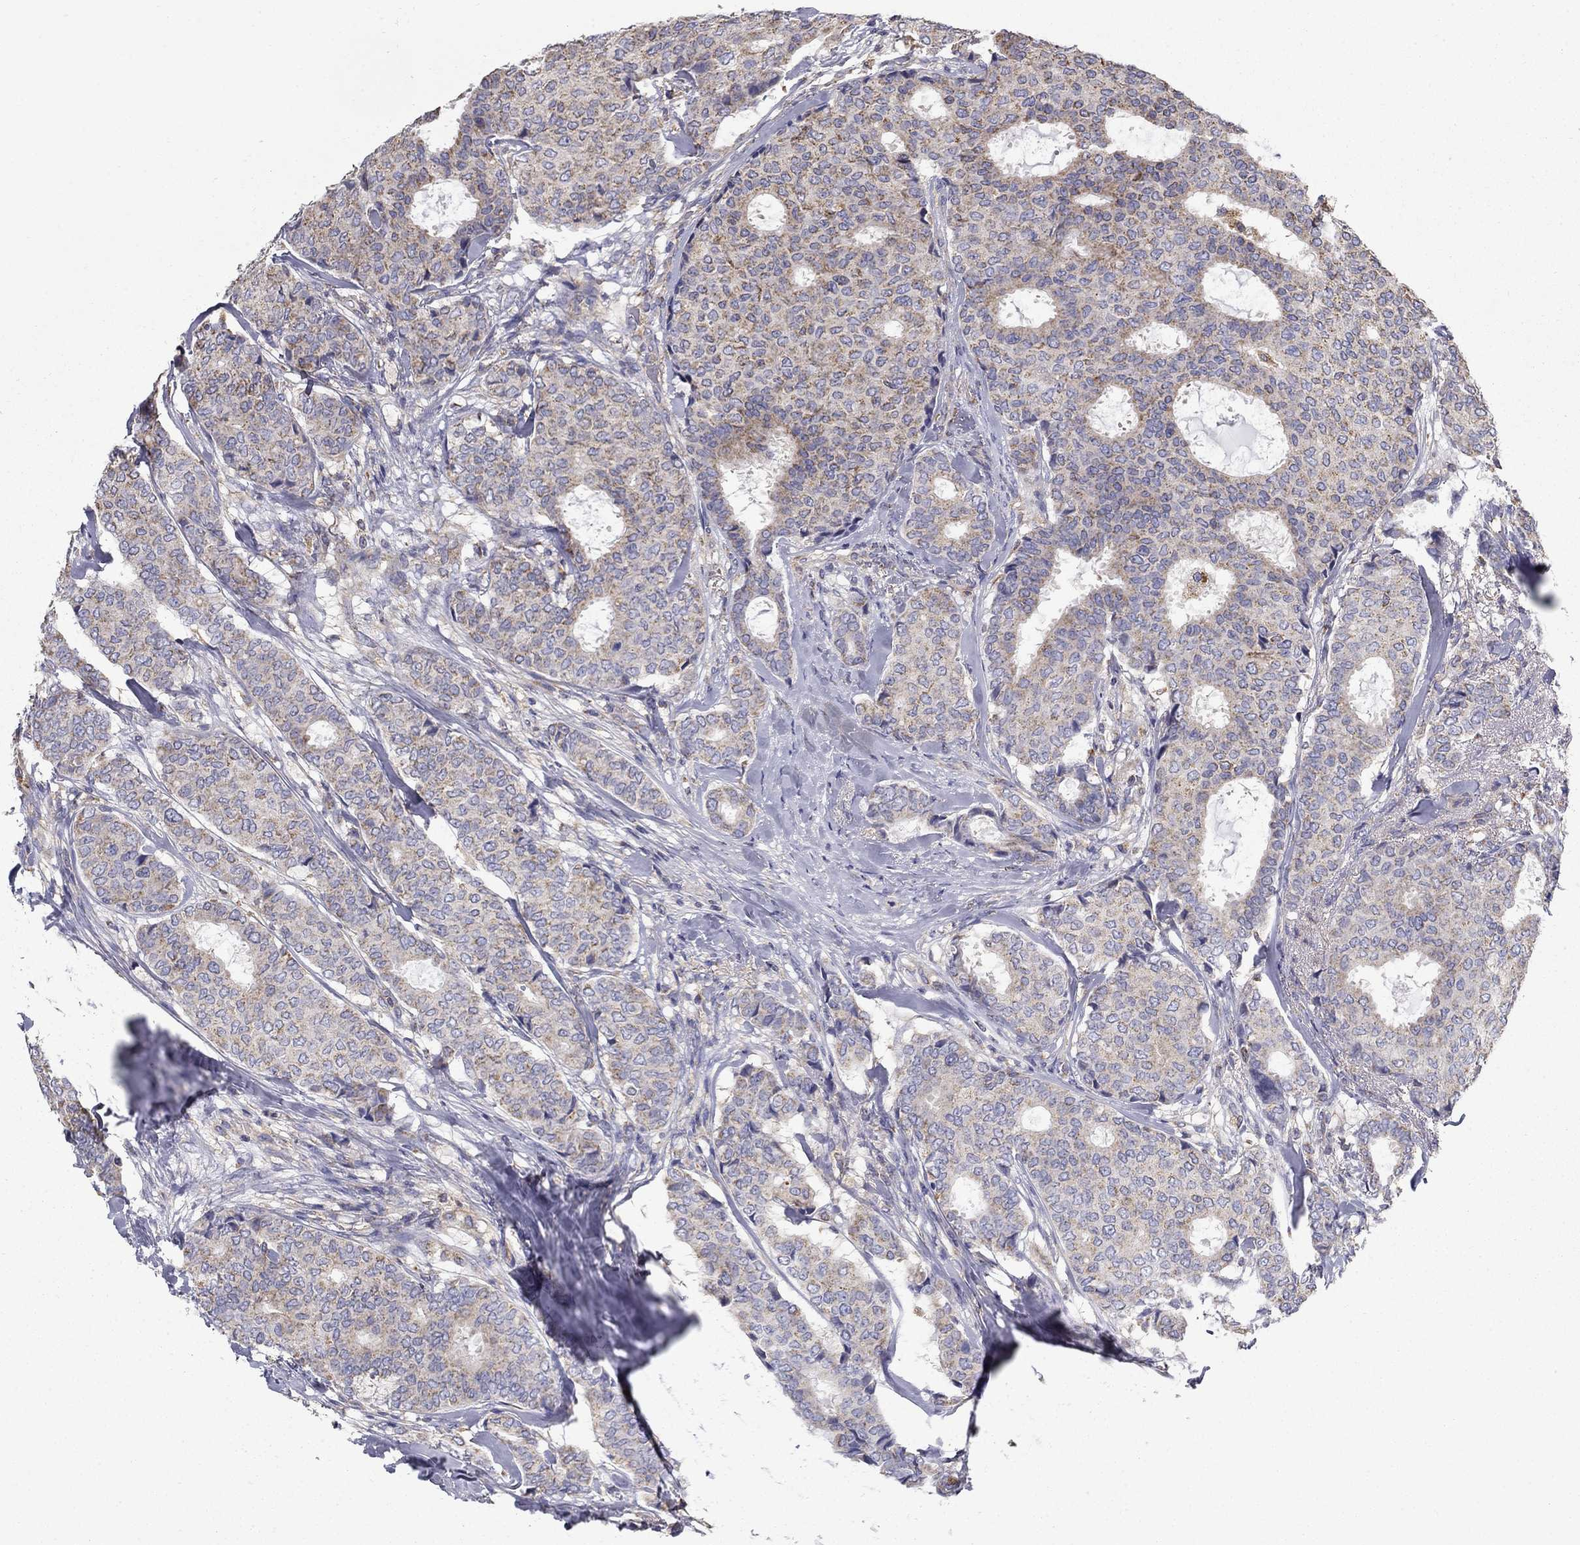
{"staining": {"intensity": "moderate", "quantity": "25%-75%", "location": "cytoplasmic/membranous"}, "tissue": "breast cancer", "cell_type": "Tumor cells", "image_type": "cancer", "snomed": [{"axis": "morphology", "description": "Duct carcinoma"}, {"axis": "topography", "description": "Breast"}], "caption": "Protein positivity by IHC displays moderate cytoplasmic/membranous positivity in about 25%-75% of tumor cells in breast intraductal carcinoma.", "gene": "NME5", "patient": {"sex": "female", "age": 75}}